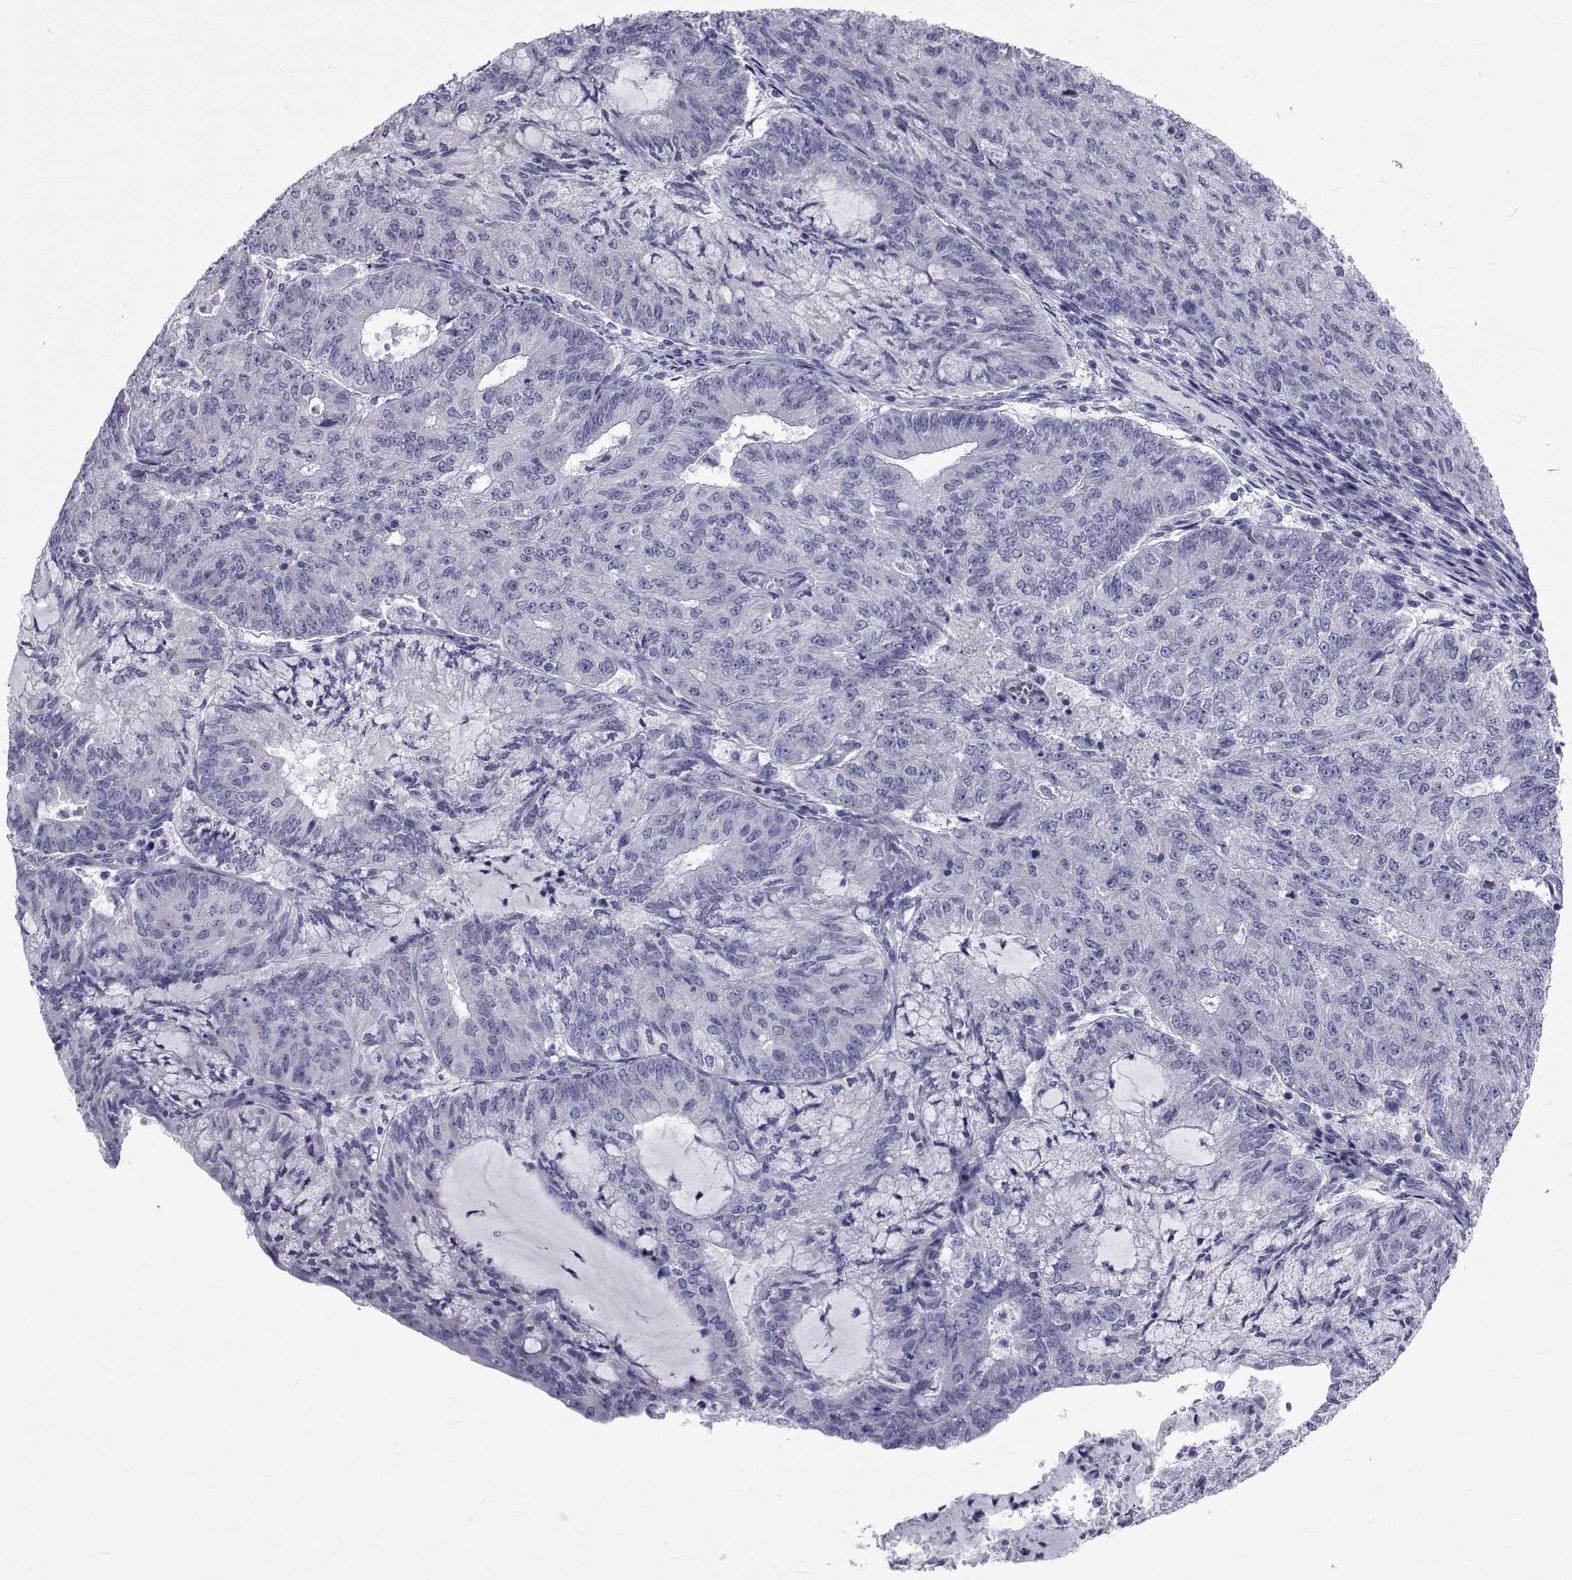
{"staining": {"intensity": "negative", "quantity": "none", "location": "none"}, "tissue": "endometrial cancer", "cell_type": "Tumor cells", "image_type": "cancer", "snomed": [{"axis": "morphology", "description": "Adenocarcinoma, NOS"}, {"axis": "topography", "description": "Endometrium"}], "caption": "Immunohistochemistry (IHC) micrograph of neoplastic tissue: endometrial cancer stained with DAB (3,3'-diaminobenzidine) shows no significant protein positivity in tumor cells.", "gene": "GKAP1", "patient": {"sex": "female", "age": 82}}